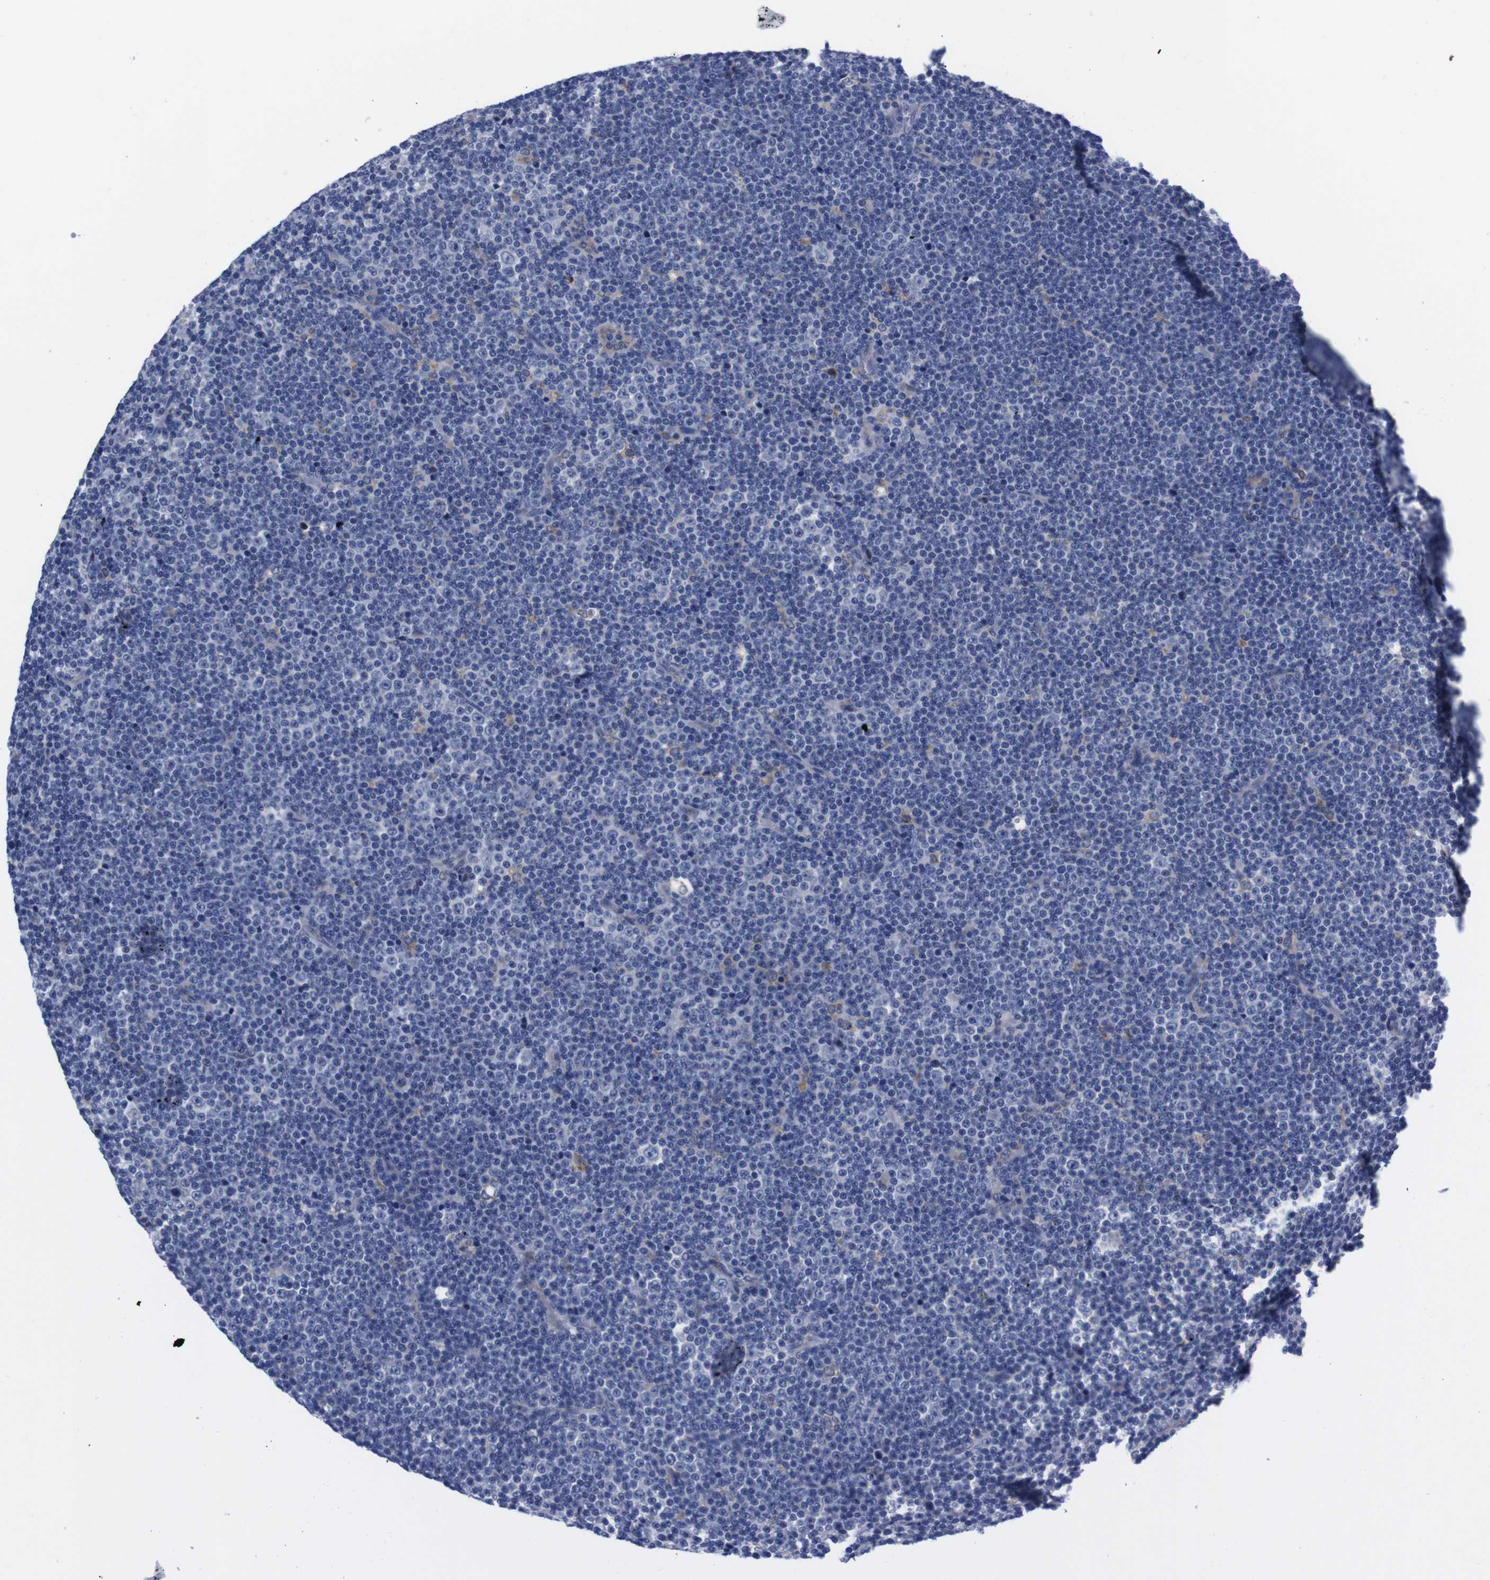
{"staining": {"intensity": "negative", "quantity": "none", "location": "none"}, "tissue": "lymphoma", "cell_type": "Tumor cells", "image_type": "cancer", "snomed": [{"axis": "morphology", "description": "Malignant lymphoma, non-Hodgkin's type, Low grade"}, {"axis": "topography", "description": "Lymph node"}], "caption": "The histopathology image exhibits no significant expression in tumor cells of lymphoma.", "gene": "NEBL", "patient": {"sex": "female", "age": 67}}